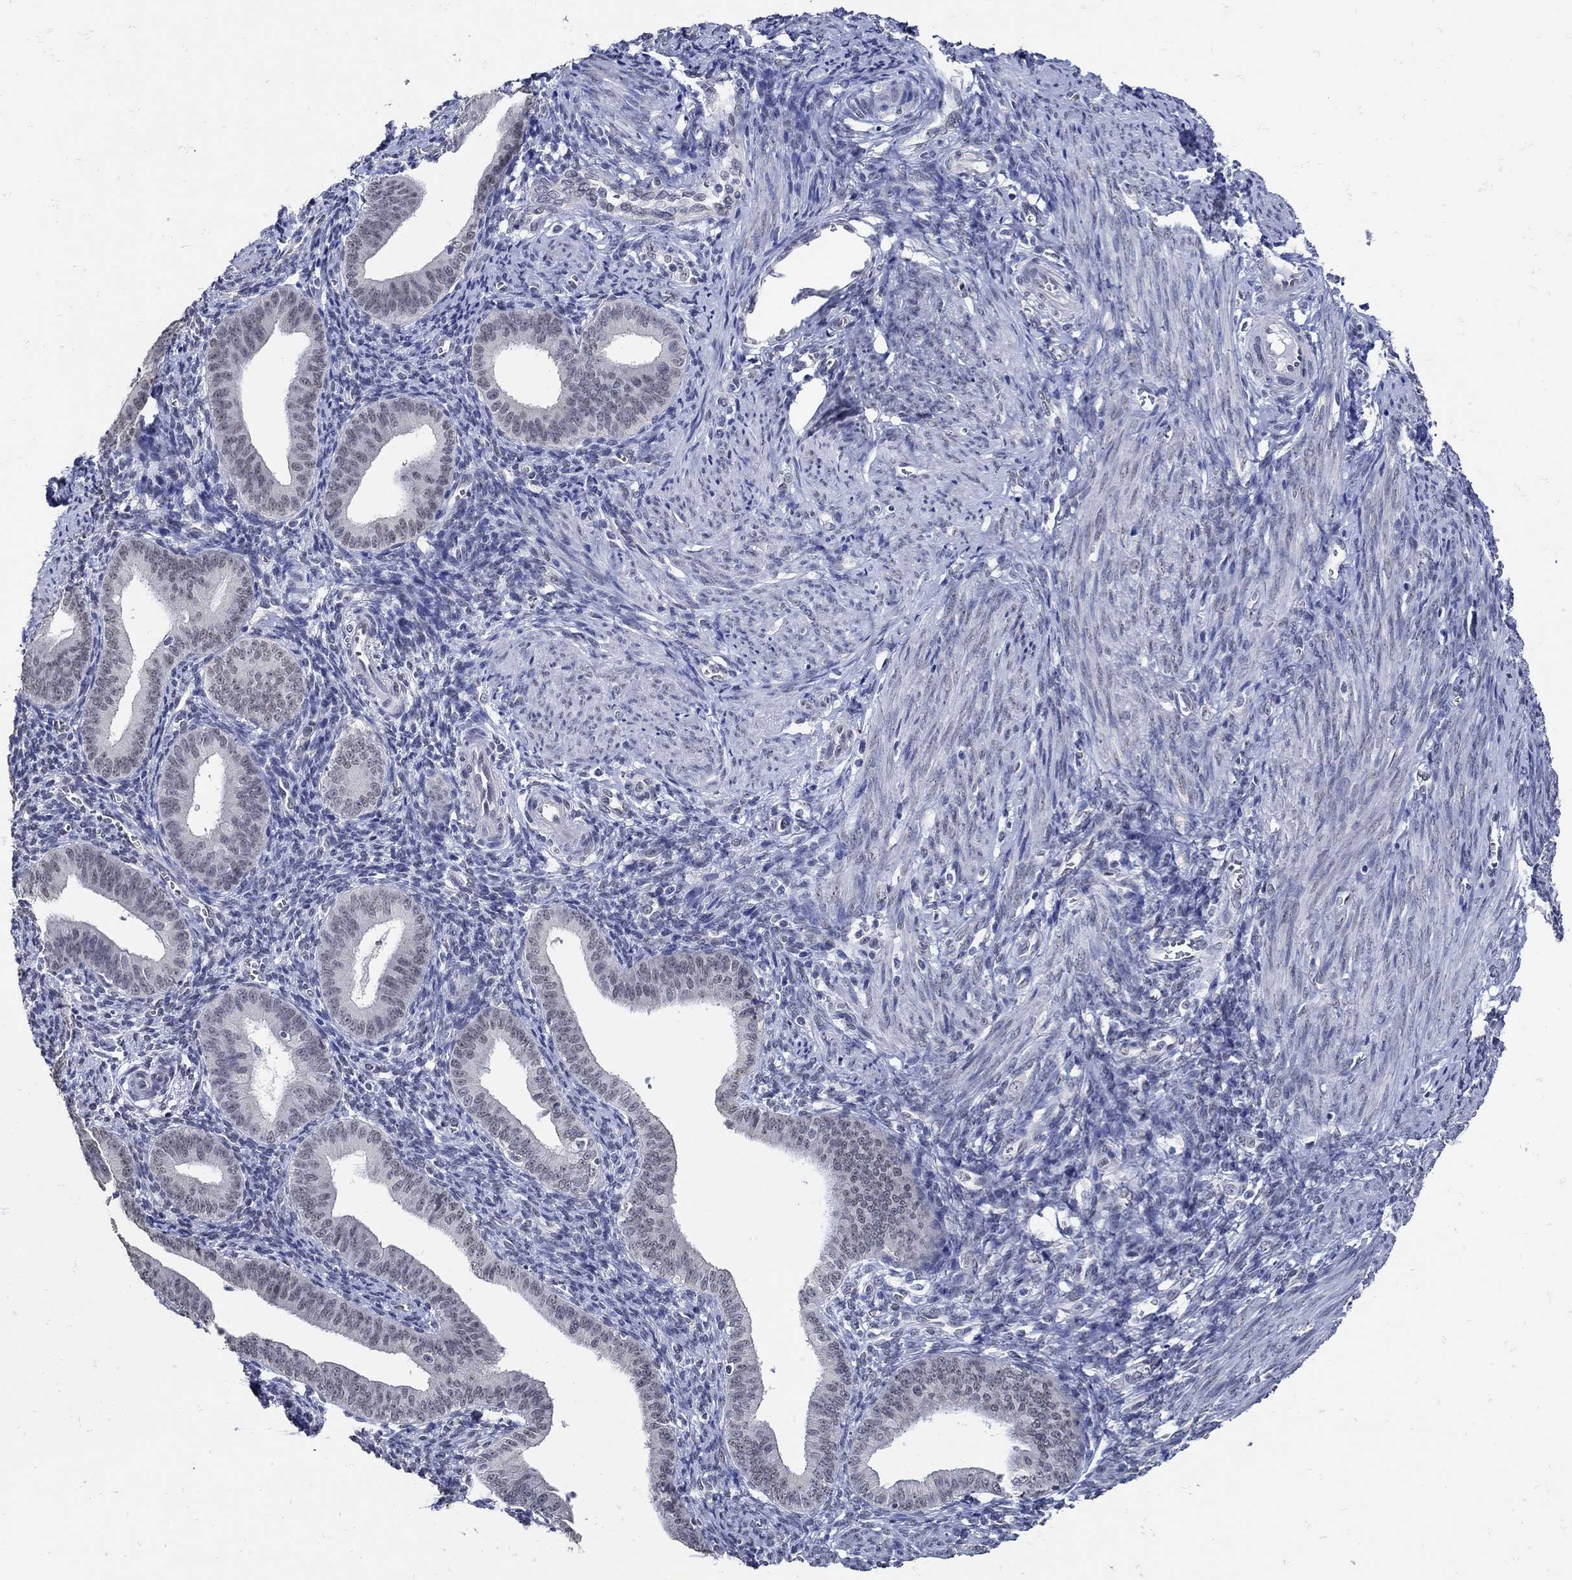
{"staining": {"intensity": "negative", "quantity": "none", "location": "none"}, "tissue": "endometrium", "cell_type": "Cells in endometrial stroma", "image_type": "normal", "snomed": [{"axis": "morphology", "description": "Normal tissue, NOS"}, {"axis": "topography", "description": "Endometrium"}], "caption": "Immunohistochemistry (IHC) micrograph of normal endometrium stained for a protein (brown), which displays no expression in cells in endometrial stroma.", "gene": "KCNN3", "patient": {"sex": "female", "age": 42}}